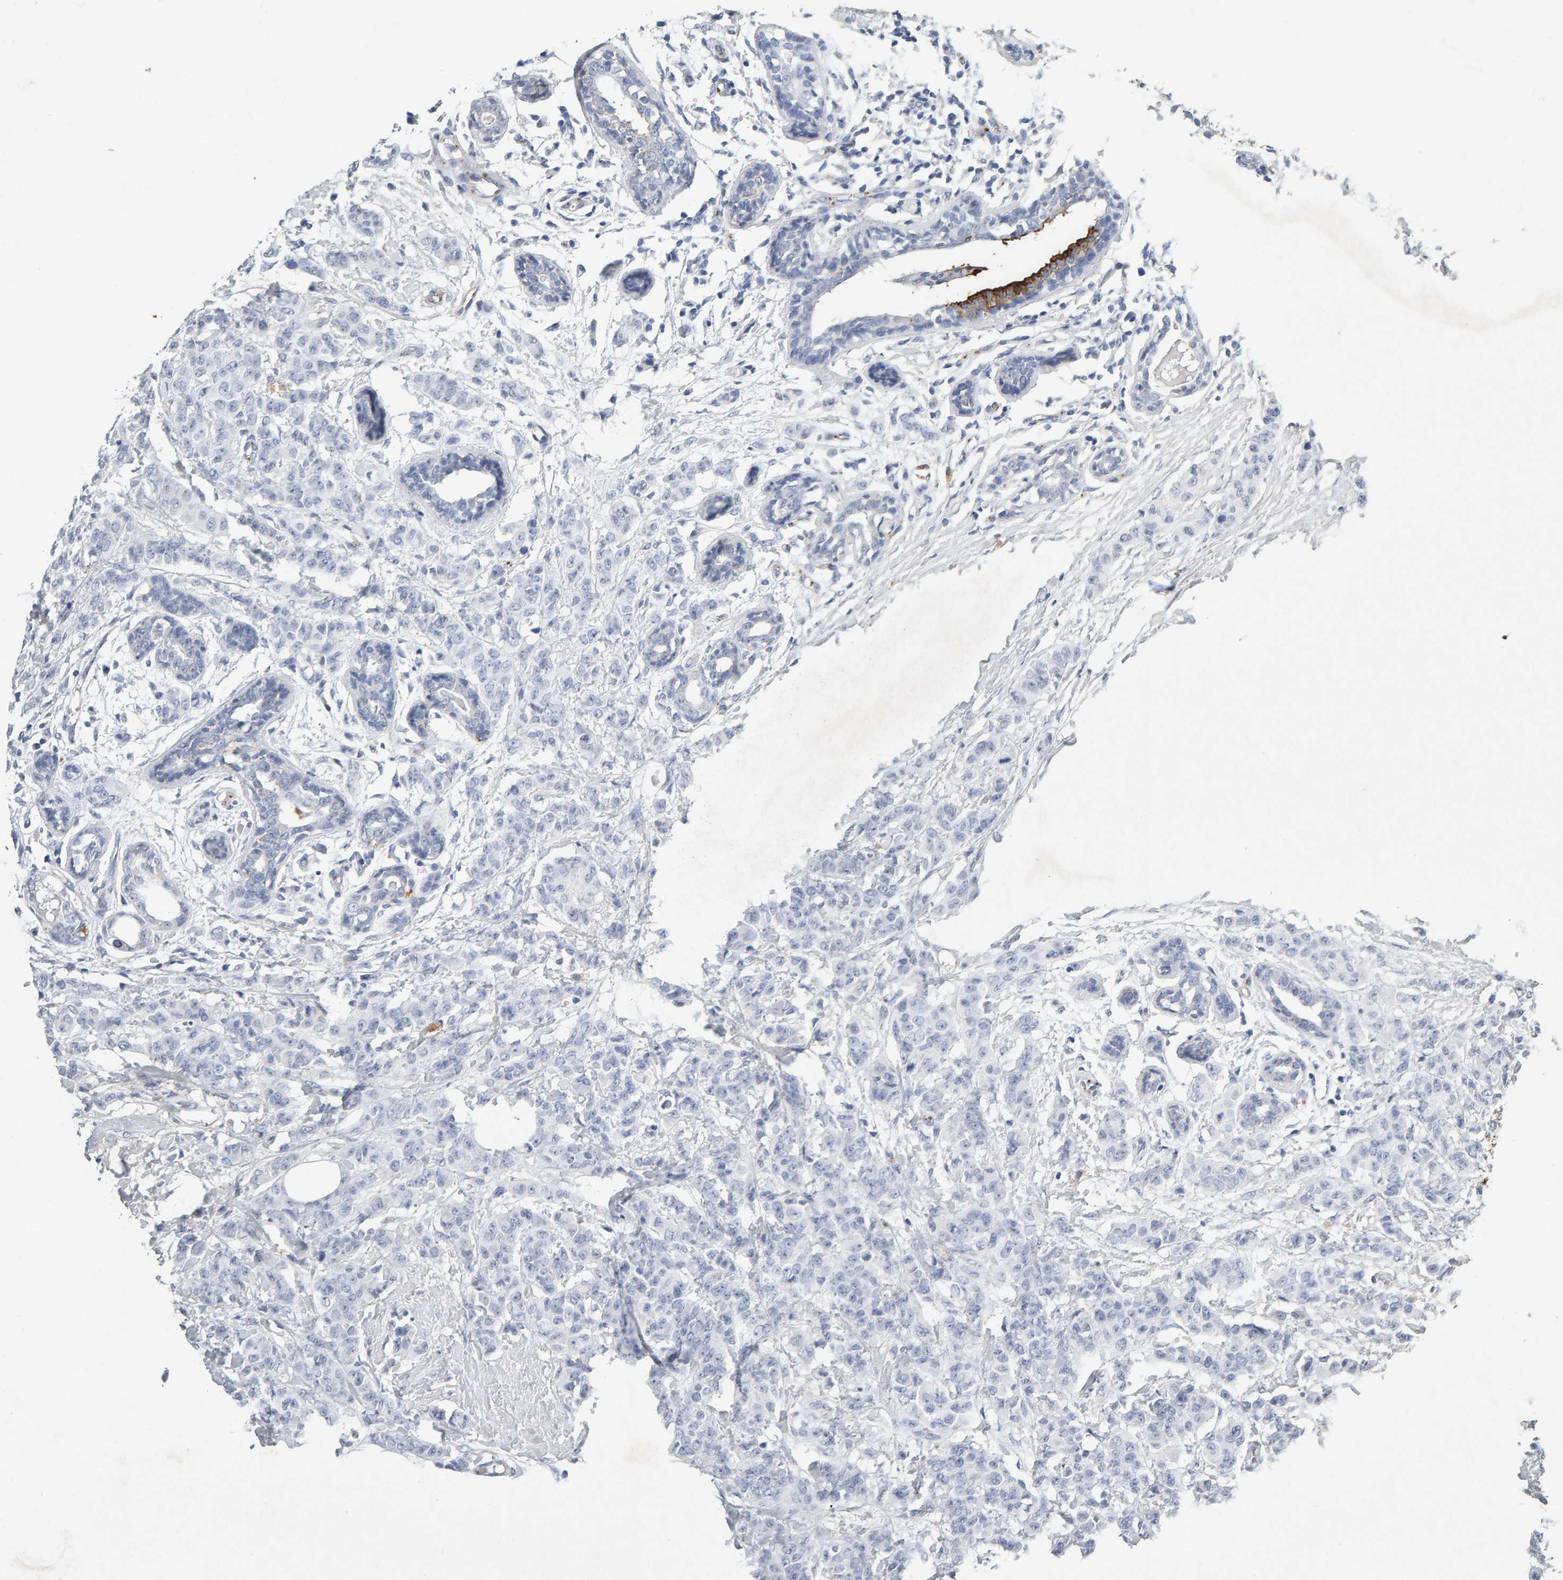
{"staining": {"intensity": "negative", "quantity": "none", "location": "none"}, "tissue": "breast cancer", "cell_type": "Tumor cells", "image_type": "cancer", "snomed": [{"axis": "morphology", "description": "Normal tissue, NOS"}, {"axis": "morphology", "description": "Duct carcinoma"}, {"axis": "topography", "description": "Breast"}], "caption": "Immunohistochemical staining of breast intraductal carcinoma demonstrates no significant positivity in tumor cells.", "gene": "PTPRM", "patient": {"sex": "female", "age": 40}}